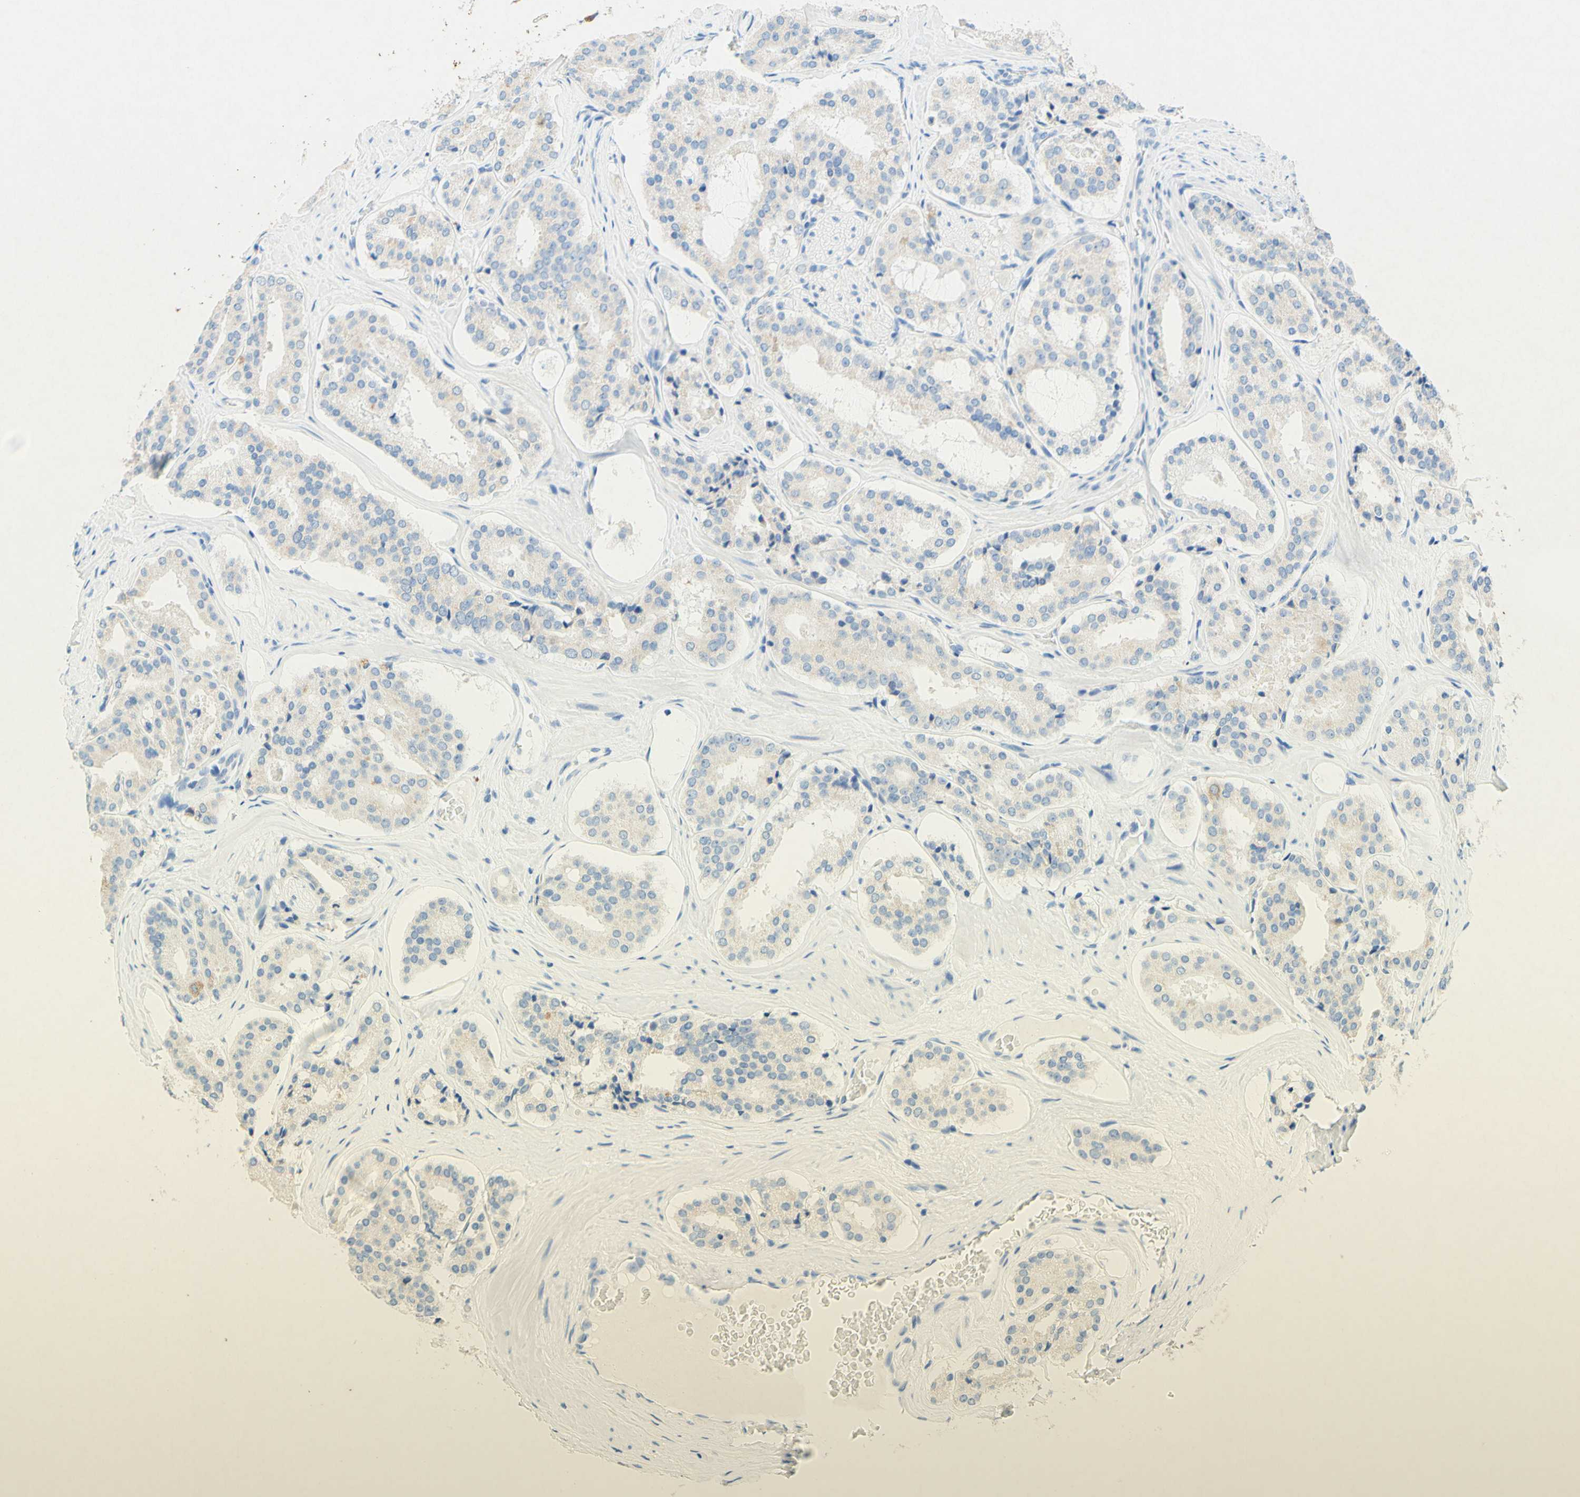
{"staining": {"intensity": "weak", "quantity": "25%-75%", "location": "cytoplasmic/membranous"}, "tissue": "prostate cancer", "cell_type": "Tumor cells", "image_type": "cancer", "snomed": [{"axis": "morphology", "description": "Adenocarcinoma, High grade"}, {"axis": "topography", "description": "Prostate"}], "caption": "High-grade adenocarcinoma (prostate) stained for a protein demonstrates weak cytoplasmic/membranous positivity in tumor cells.", "gene": "SLC46A1", "patient": {"sex": "male", "age": 60}}